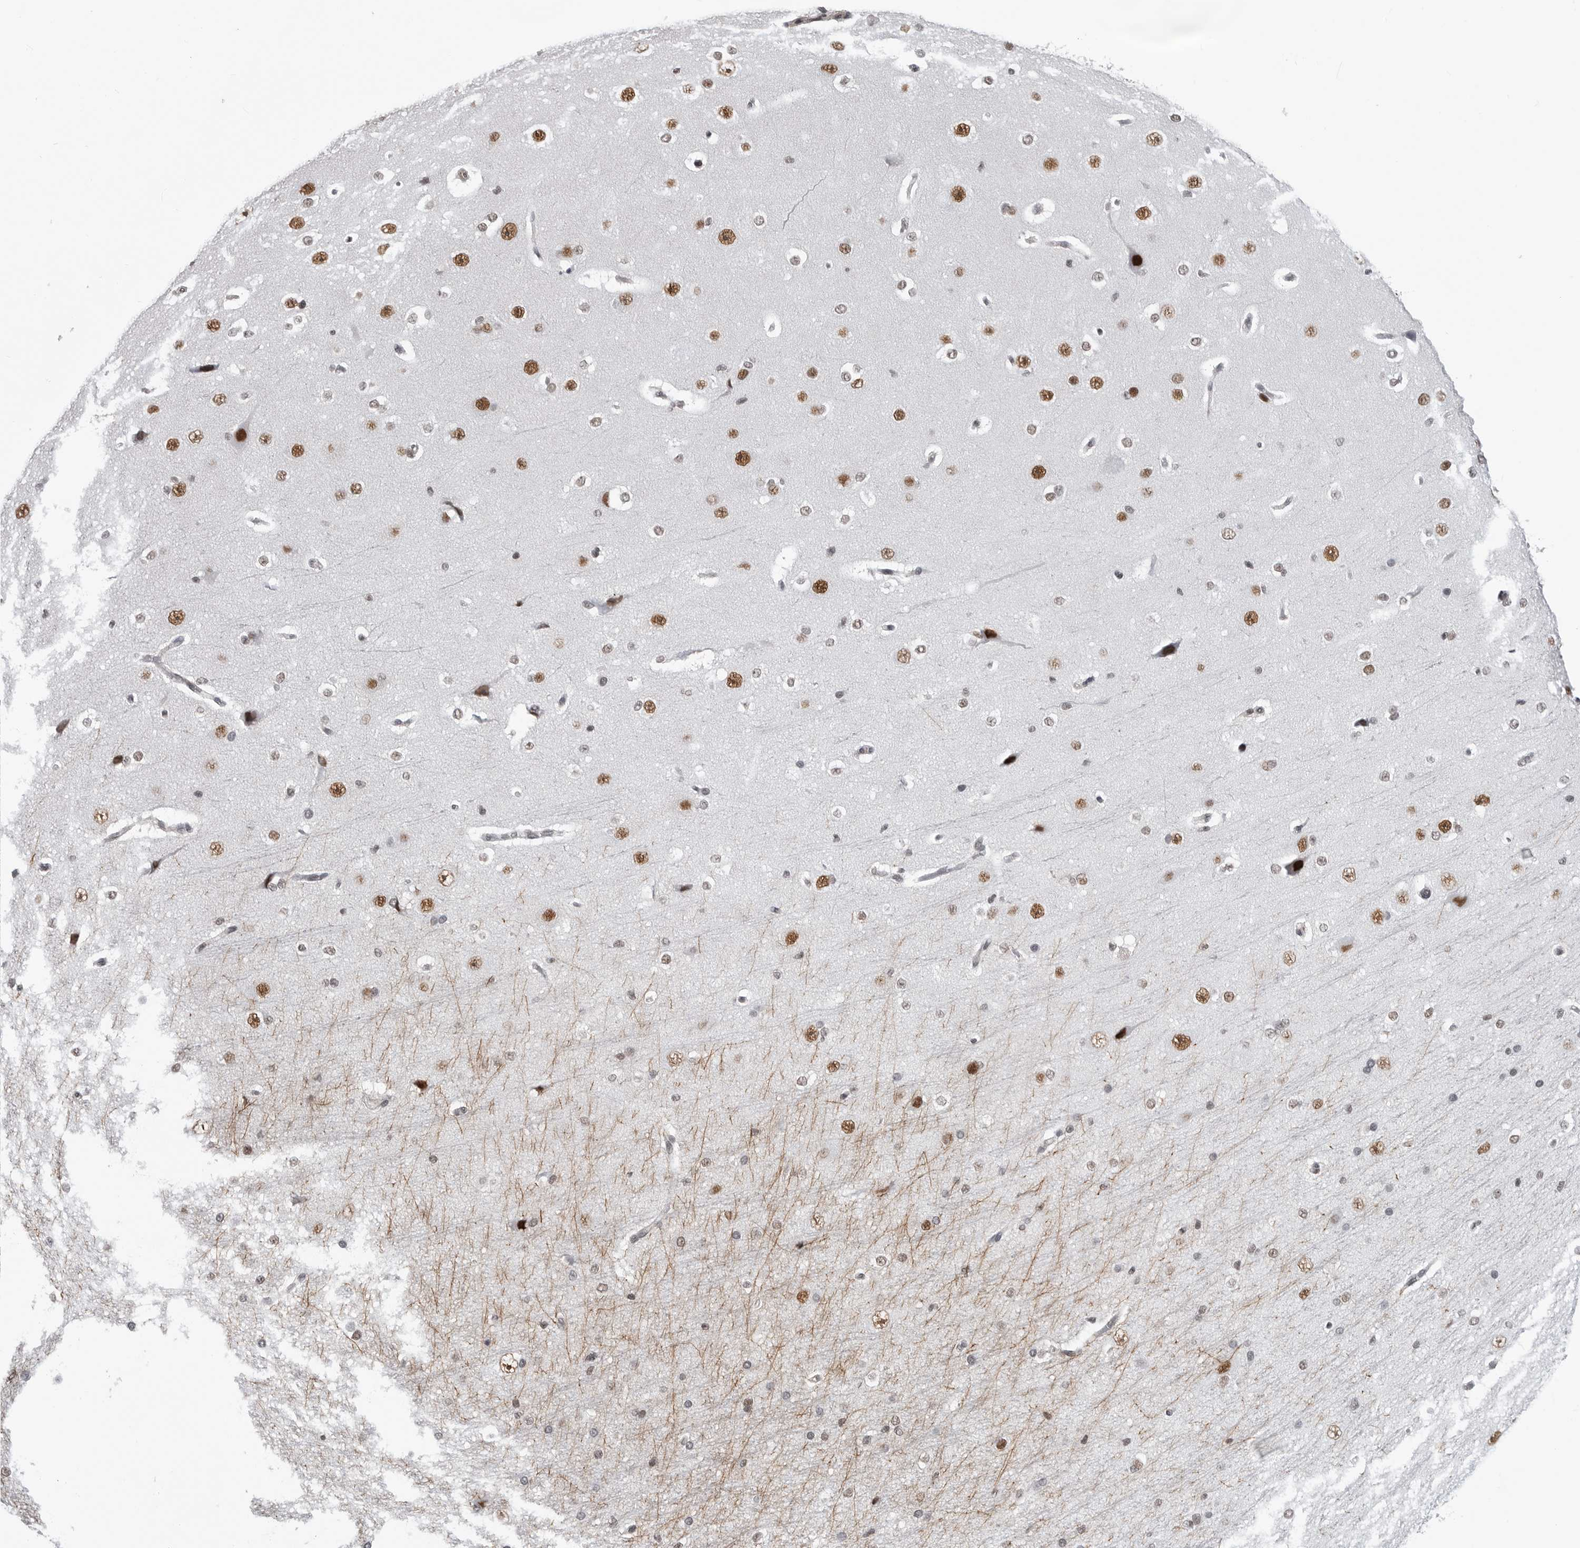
{"staining": {"intensity": "weak", "quantity": "25%-75%", "location": "cytoplasmic/membranous"}, "tissue": "cerebral cortex", "cell_type": "Endothelial cells", "image_type": "normal", "snomed": [{"axis": "morphology", "description": "Normal tissue, NOS"}, {"axis": "morphology", "description": "Developmental malformation"}, {"axis": "topography", "description": "Cerebral cortex"}], "caption": "High-magnification brightfield microscopy of normal cerebral cortex stained with DAB (3,3'-diaminobenzidine) (brown) and counterstained with hematoxylin (blue). endothelial cells exhibit weak cytoplasmic/membranous positivity is seen in approximately25%-75% of cells. Nuclei are stained in blue.", "gene": "RNF26", "patient": {"sex": "female", "age": 30}}